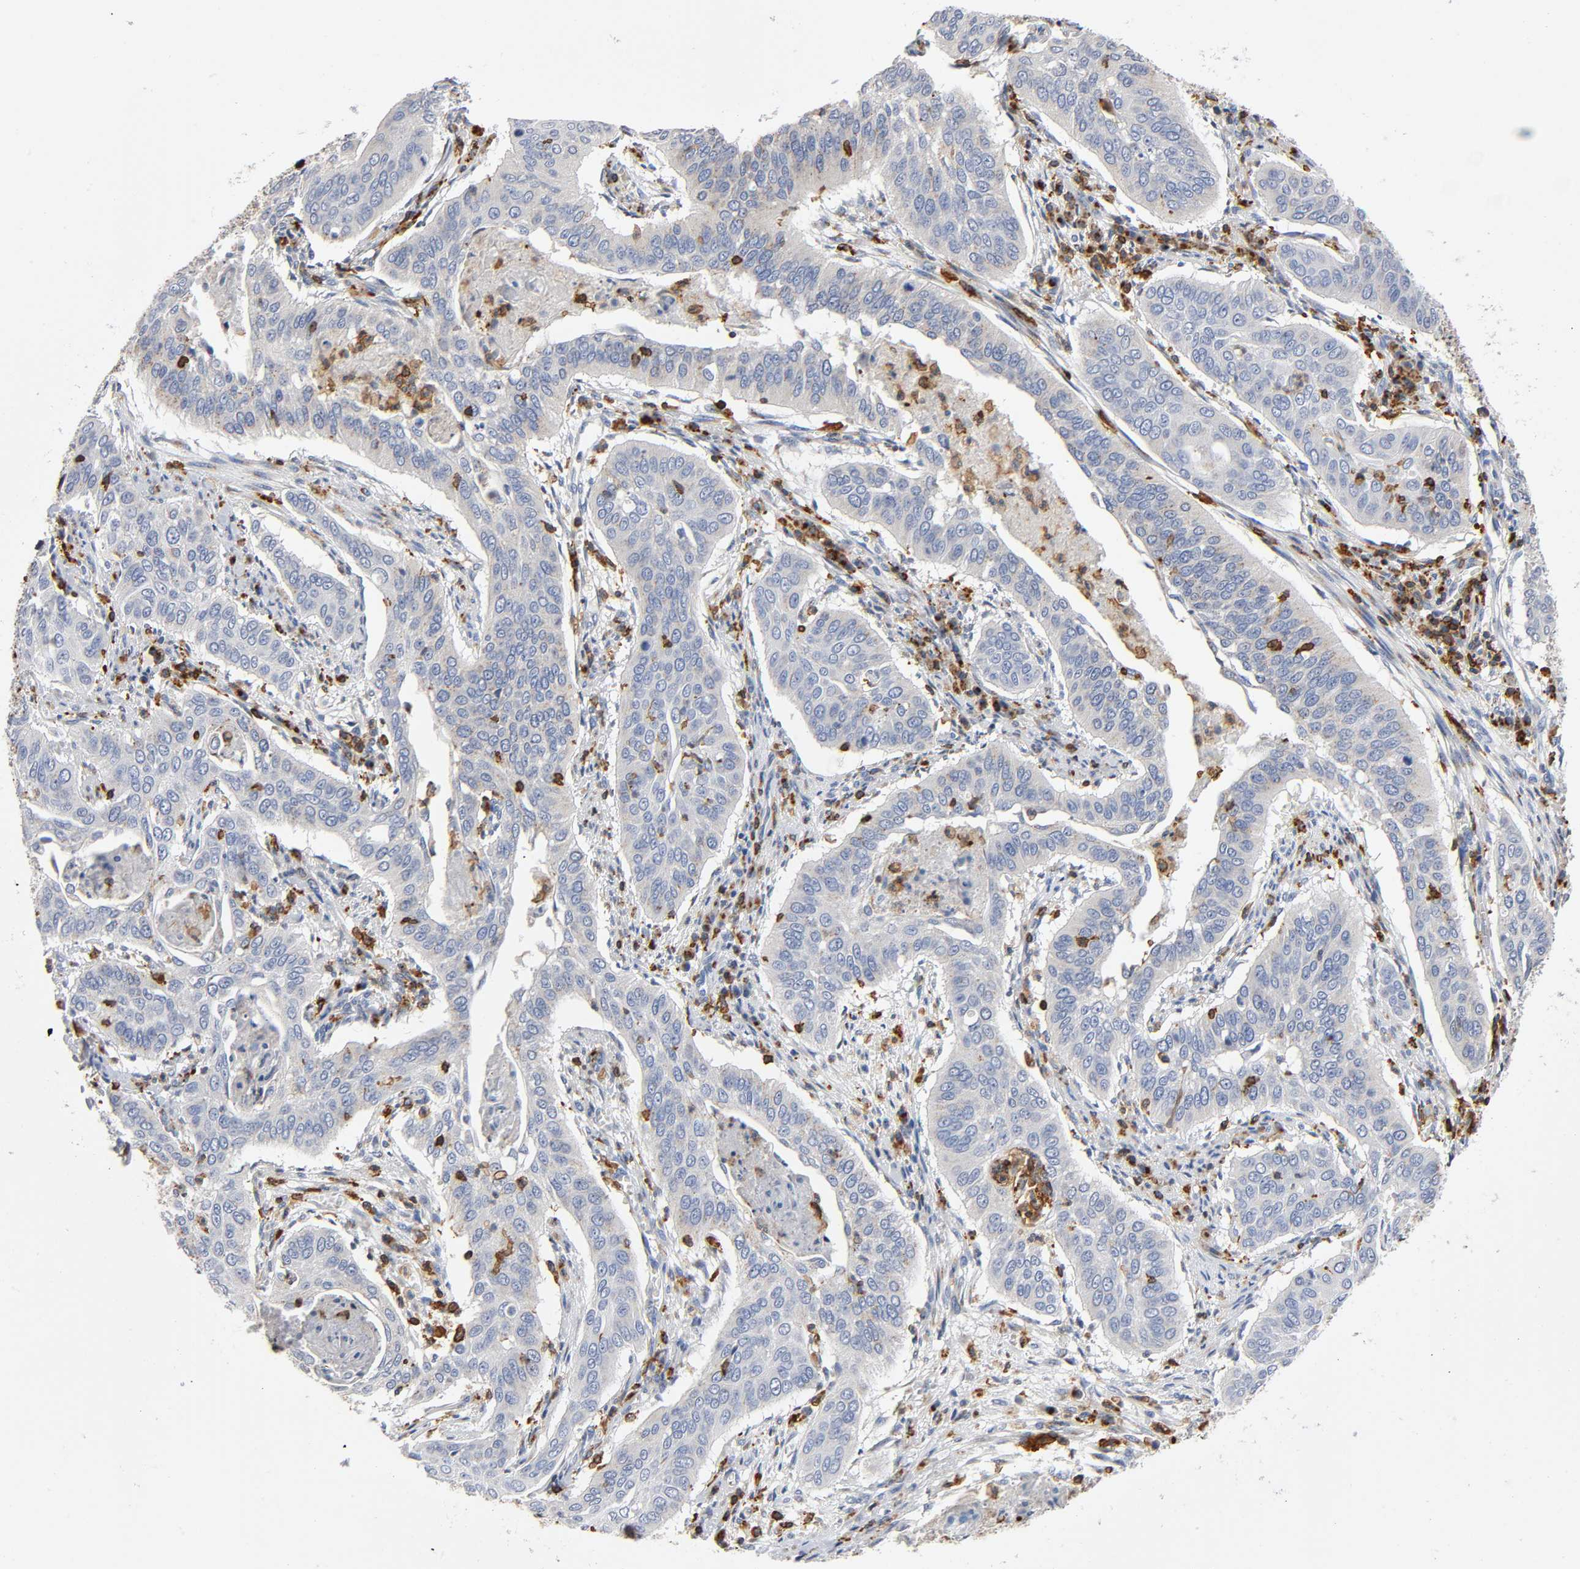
{"staining": {"intensity": "moderate", "quantity": "25%-75%", "location": "cytoplasmic/membranous"}, "tissue": "cervical cancer", "cell_type": "Tumor cells", "image_type": "cancer", "snomed": [{"axis": "morphology", "description": "Squamous cell carcinoma, NOS"}, {"axis": "topography", "description": "Cervix"}], "caption": "Moderate cytoplasmic/membranous staining is appreciated in approximately 25%-75% of tumor cells in cervical cancer (squamous cell carcinoma).", "gene": "CAPN10", "patient": {"sex": "female", "age": 39}}